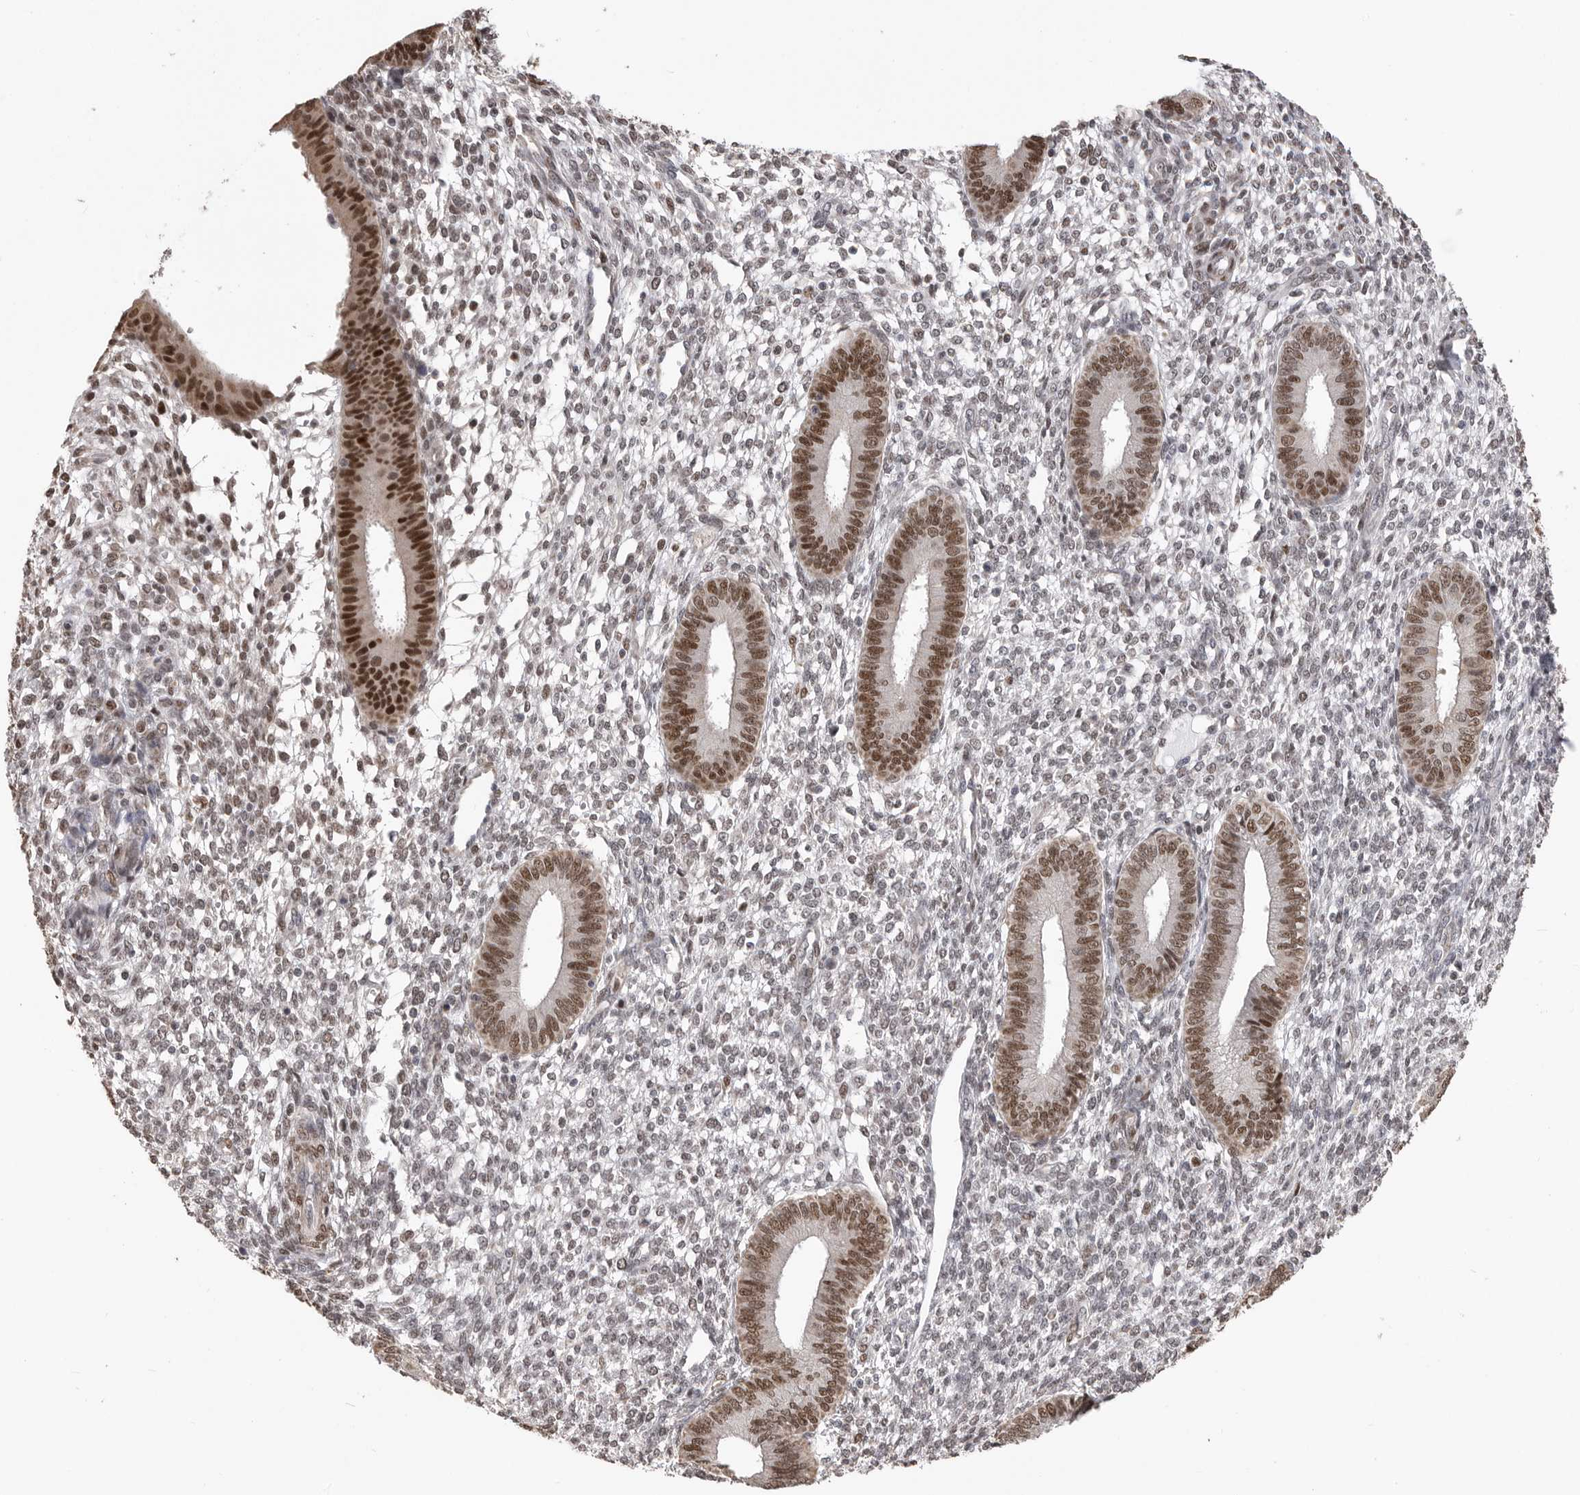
{"staining": {"intensity": "weak", "quantity": "25%-75%", "location": "nuclear"}, "tissue": "endometrium", "cell_type": "Cells in endometrial stroma", "image_type": "normal", "snomed": [{"axis": "morphology", "description": "Normal tissue, NOS"}, {"axis": "topography", "description": "Endometrium"}], "caption": "Endometrium stained for a protein (brown) demonstrates weak nuclear positive staining in approximately 25%-75% of cells in endometrial stroma.", "gene": "SMARCC1", "patient": {"sex": "female", "age": 46}}